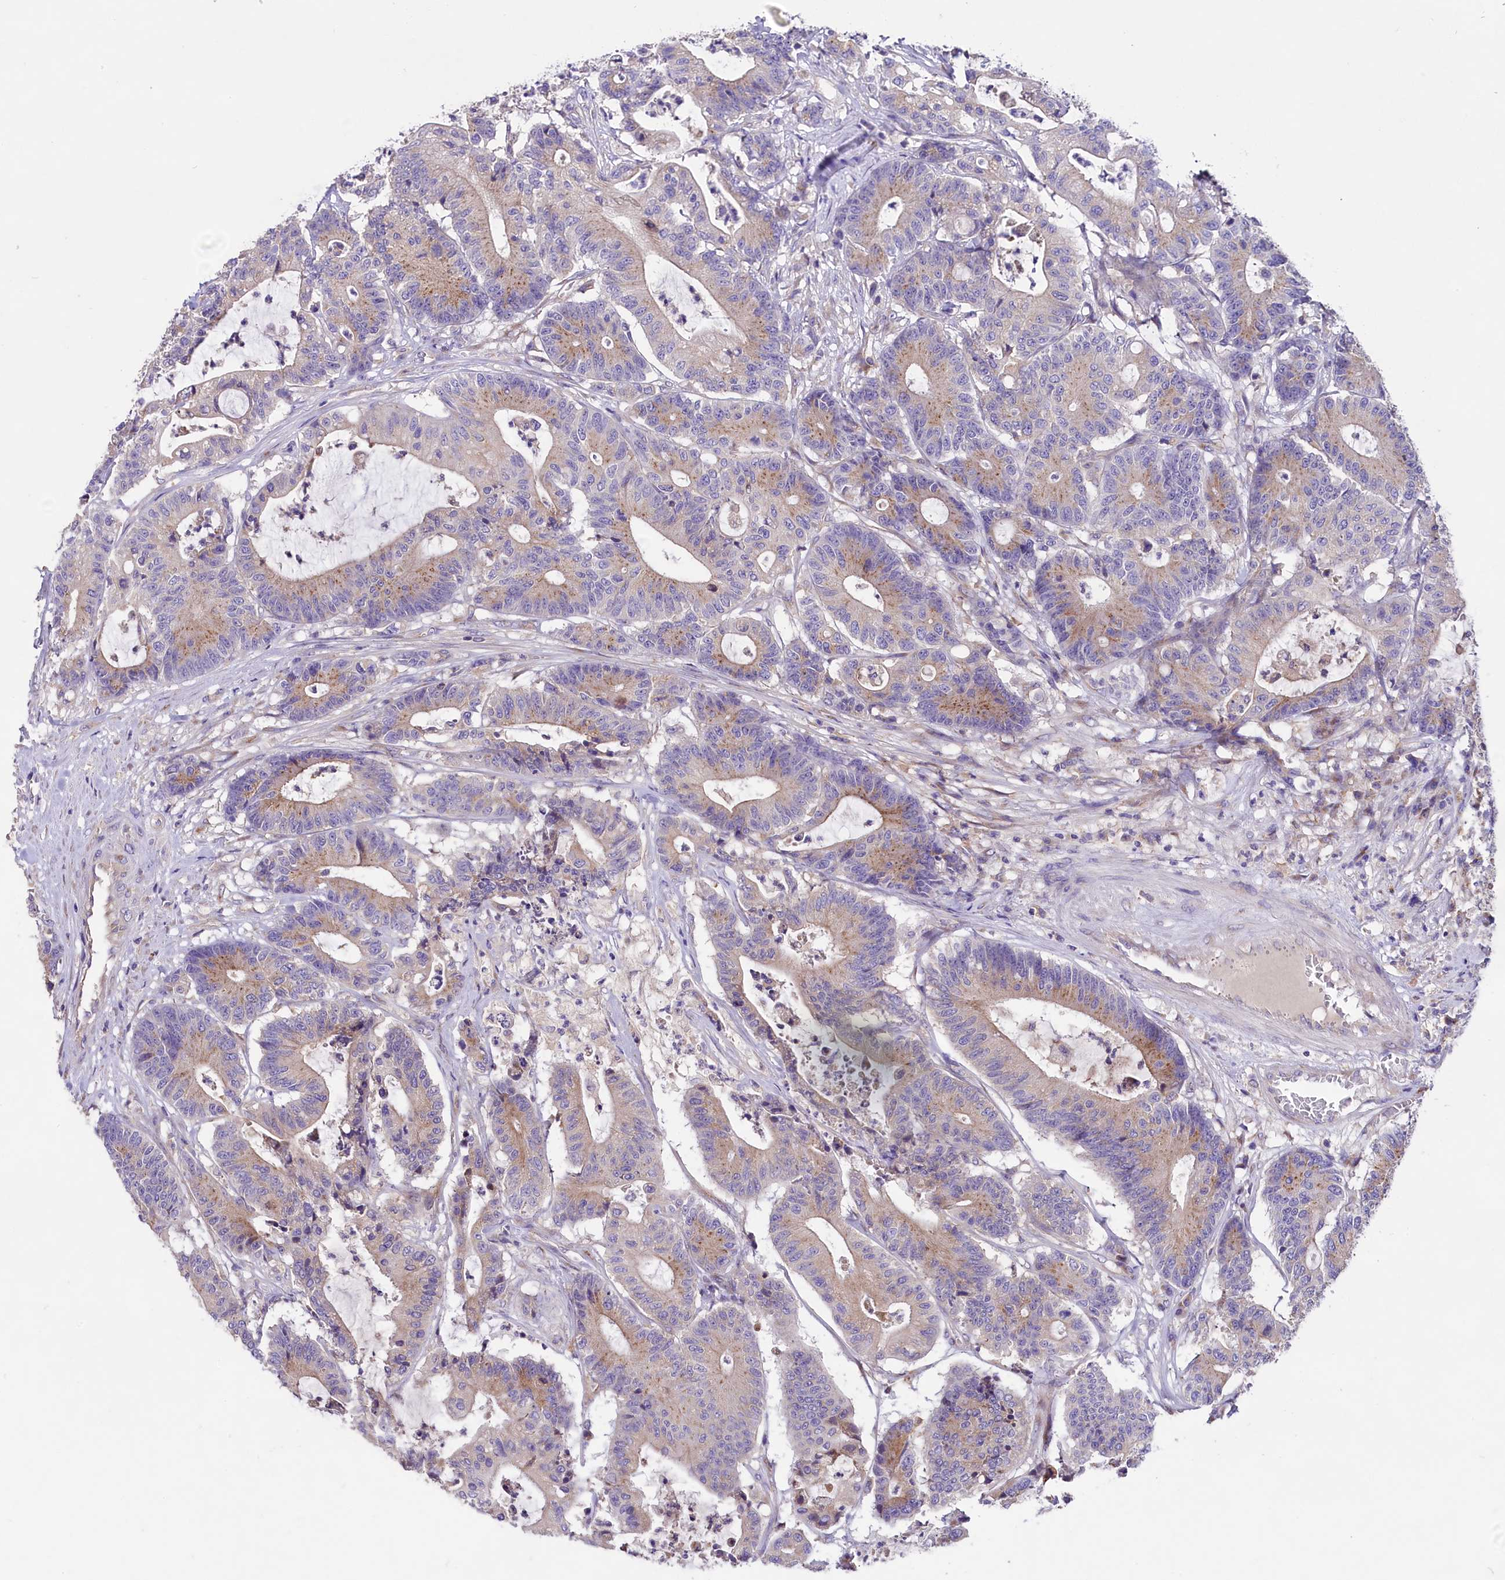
{"staining": {"intensity": "weak", "quantity": "25%-75%", "location": "cytoplasmic/membranous"}, "tissue": "colorectal cancer", "cell_type": "Tumor cells", "image_type": "cancer", "snomed": [{"axis": "morphology", "description": "Adenocarcinoma, NOS"}, {"axis": "topography", "description": "Colon"}], "caption": "The micrograph demonstrates immunohistochemical staining of colorectal adenocarcinoma. There is weak cytoplasmic/membranous positivity is present in approximately 25%-75% of tumor cells.", "gene": "PEMT", "patient": {"sex": "female", "age": 84}}